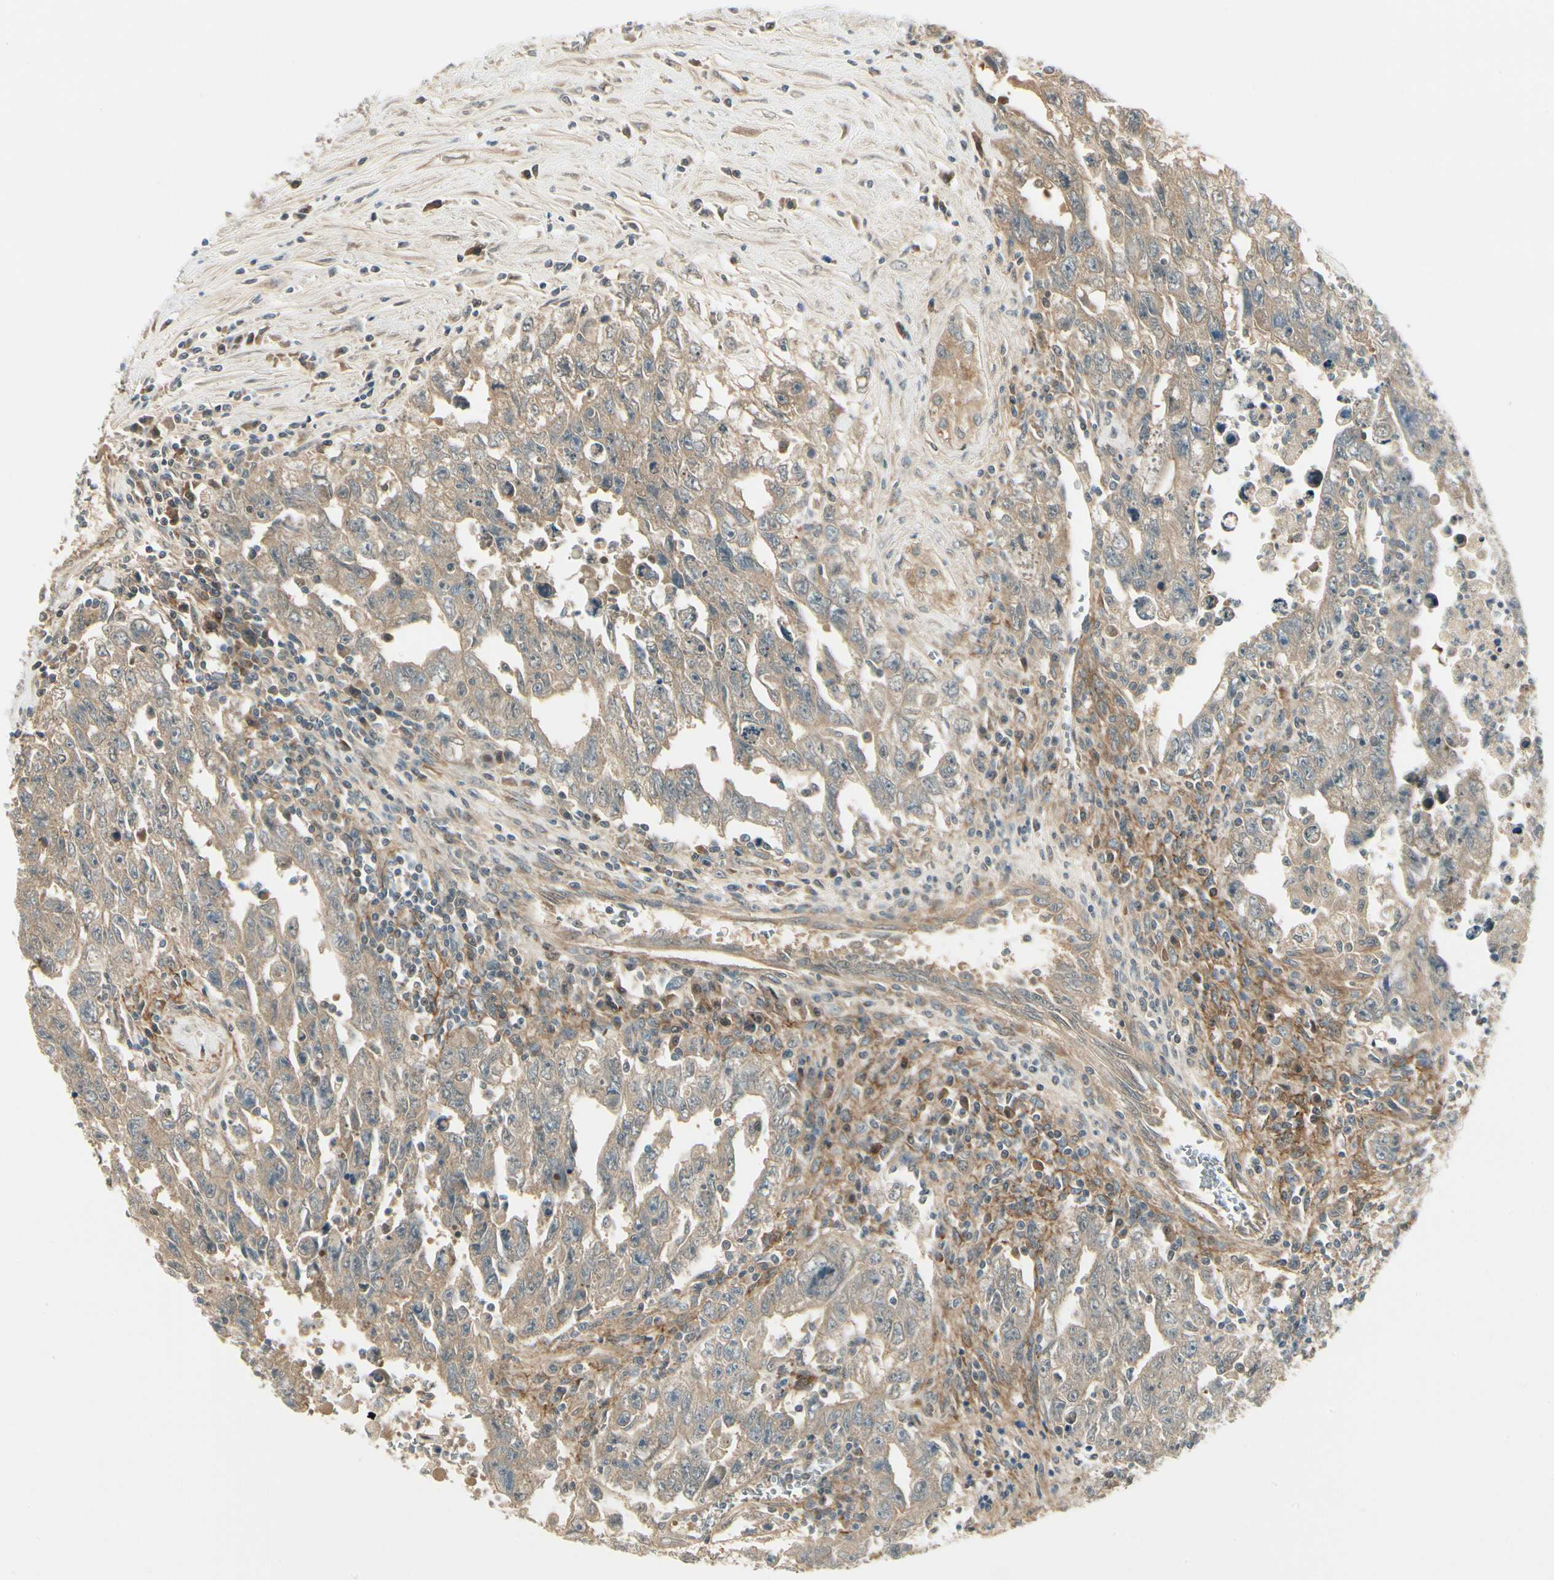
{"staining": {"intensity": "weak", "quantity": ">75%", "location": "cytoplasmic/membranous"}, "tissue": "testis cancer", "cell_type": "Tumor cells", "image_type": "cancer", "snomed": [{"axis": "morphology", "description": "Carcinoma, Embryonal, NOS"}, {"axis": "topography", "description": "Testis"}], "caption": "A high-resolution photomicrograph shows IHC staining of testis cancer (embryonal carcinoma), which exhibits weak cytoplasmic/membranous positivity in approximately >75% of tumor cells.", "gene": "EPHB3", "patient": {"sex": "male", "age": 28}}